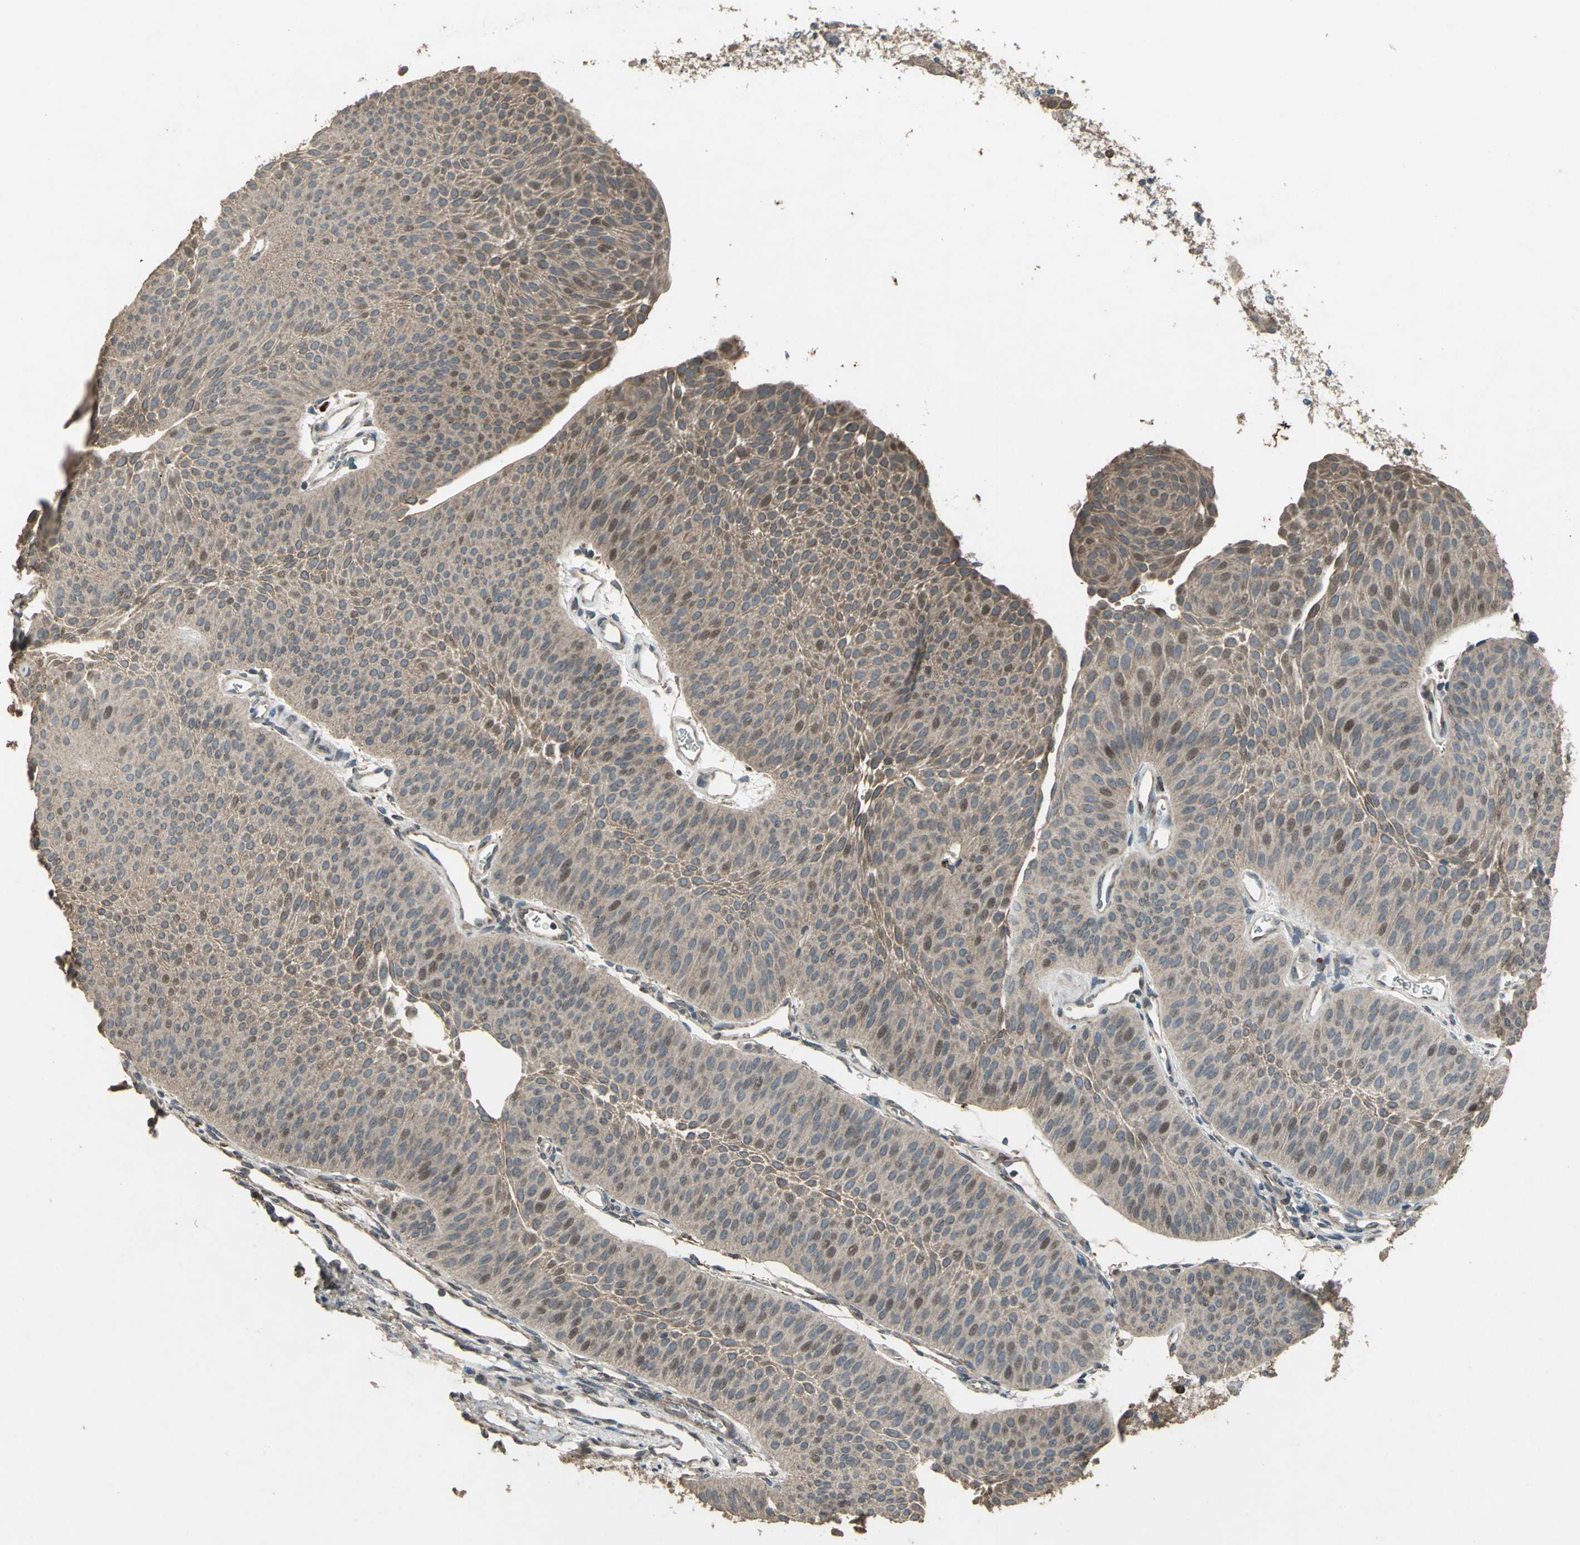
{"staining": {"intensity": "weak", "quantity": ">75%", "location": "cytoplasmic/membranous"}, "tissue": "urothelial cancer", "cell_type": "Tumor cells", "image_type": "cancer", "snomed": [{"axis": "morphology", "description": "Urothelial carcinoma, Low grade"}, {"axis": "topography", "description": "Urinary bladder"}], "caption": "Immunohistochemistry staining of urothelial carcinoma (low-grade), which displays low levels of weak cytoplasmic/membranous positivity in approximately >75% of tumor cells indicating weak cytoplasmic/membranous protein expression. The staining was performed using DAB (3,3'-diaminobenzidine) (brown) for protein detection and nuclei were counterstained in hematoxylin (blue).", "gene": "SEPTIN4", "patient": {"sex": "female", "age": 60}}